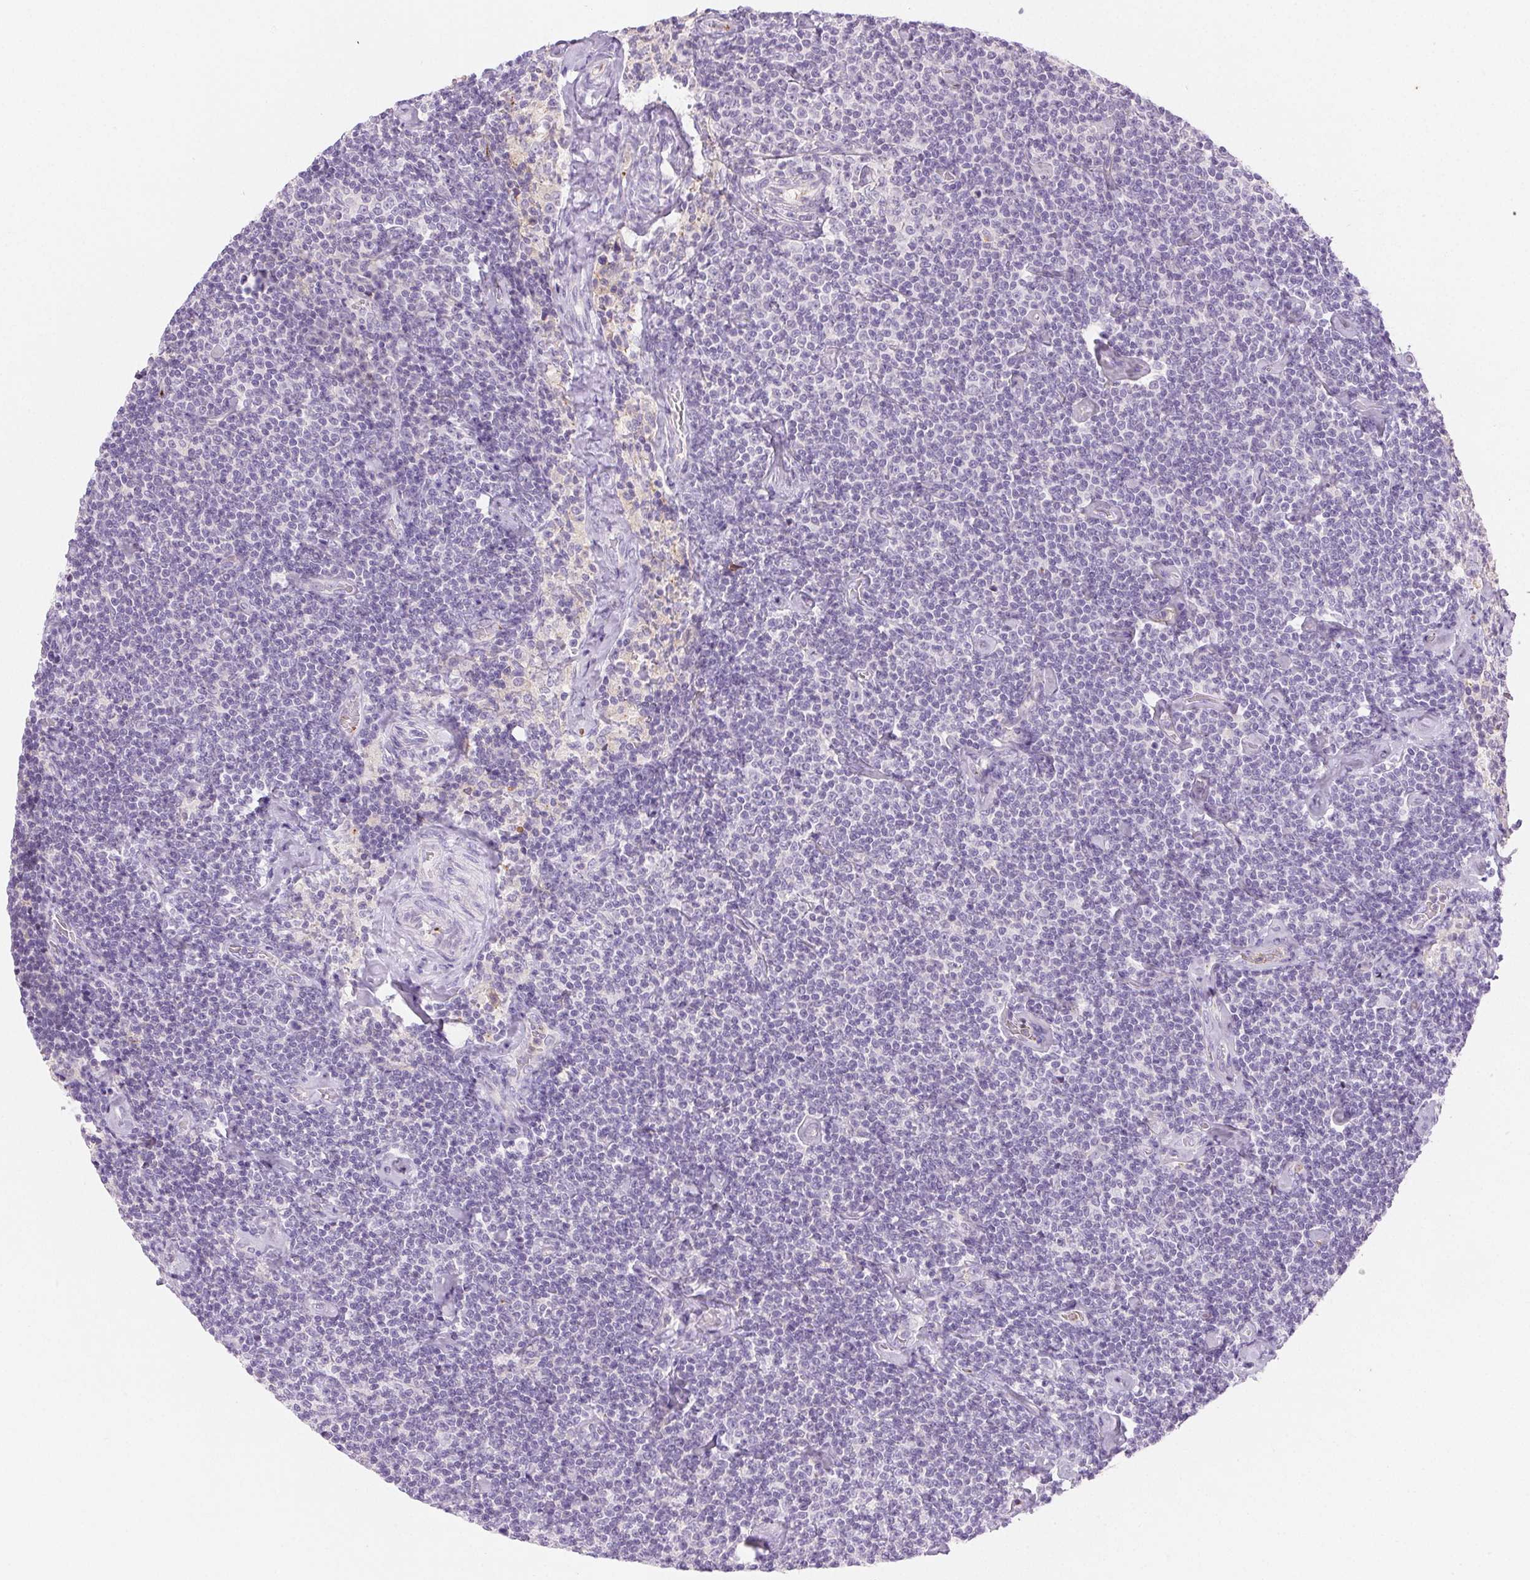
{"staining": {"intensity": "negative", "quantity": "none", "location": "none"}, "tissue": "lymphoma", "cell_type": "Tumor cells", "image_type": "cancer", "snomed": [{"axis": "morphology", "description": "Malignant lymphoma, non-Hodgkin's type, Low grade"}, {"axis": "topography", "description": "Lymph node"}], "caption": "Tumor cells show no significant staining in low-grade malignant lymphoma, non-Hodgkin's type.", "gene": "FGA", "patient": {"sex": "male", "age": 81}}